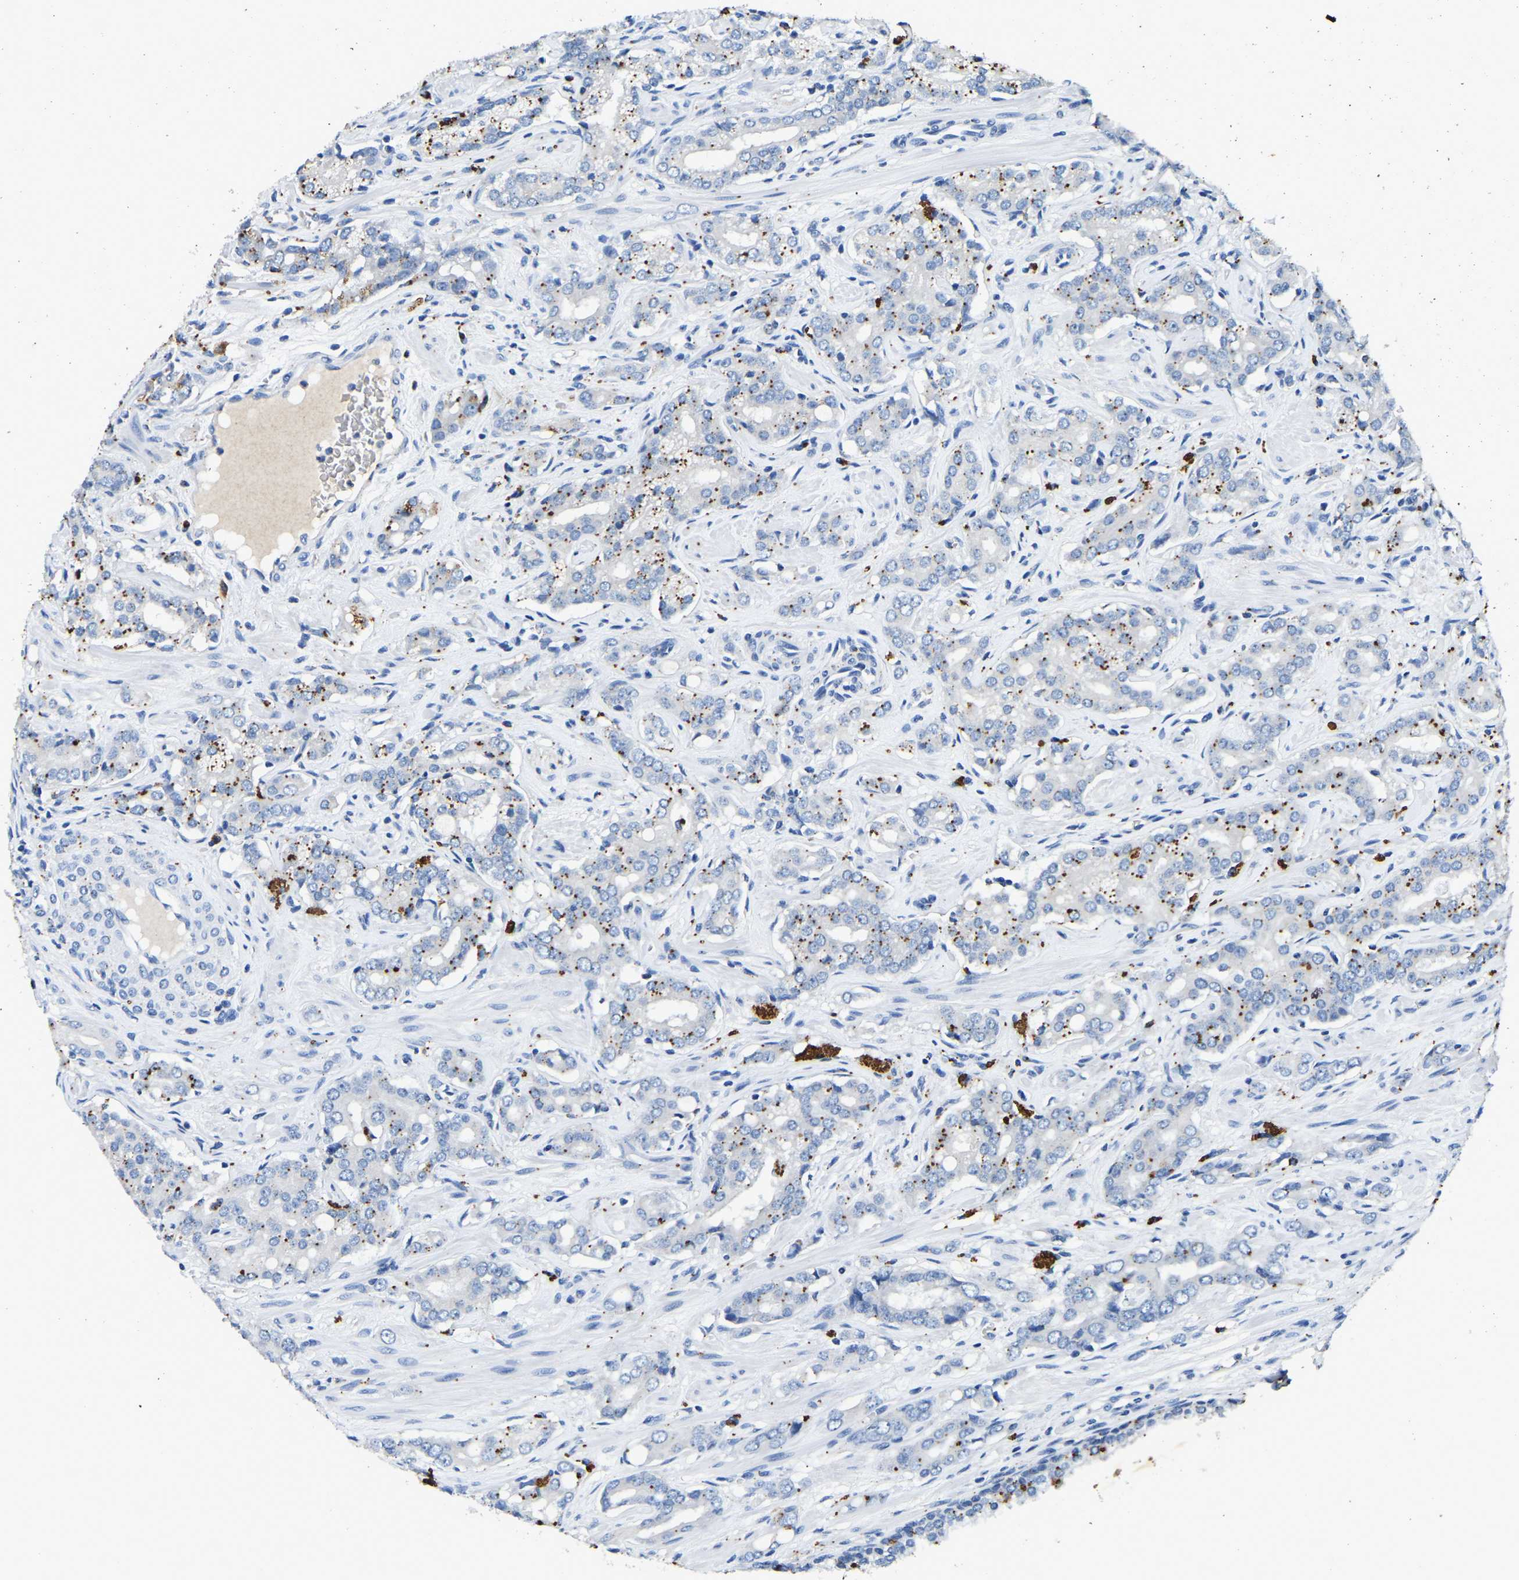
{"staining": {"intensity": "negative", "quantity": "none", "location": "none"}, "tissue": "prostate cancer", "cell_type": "Tumor cells", "image_type": "cancer", "snomed": [{"axis": "morphology", "description": "Adenocarcinoma, High grade"}, {"axis": "topography", "description": "Prostate"}], "caption": "Immunohistochemical staining of prostate high-grade adenocarcinoma shows no significant expression in tumor cells.", "gene": "UBN2", "patient": {"sex": "male", "age": 52}}